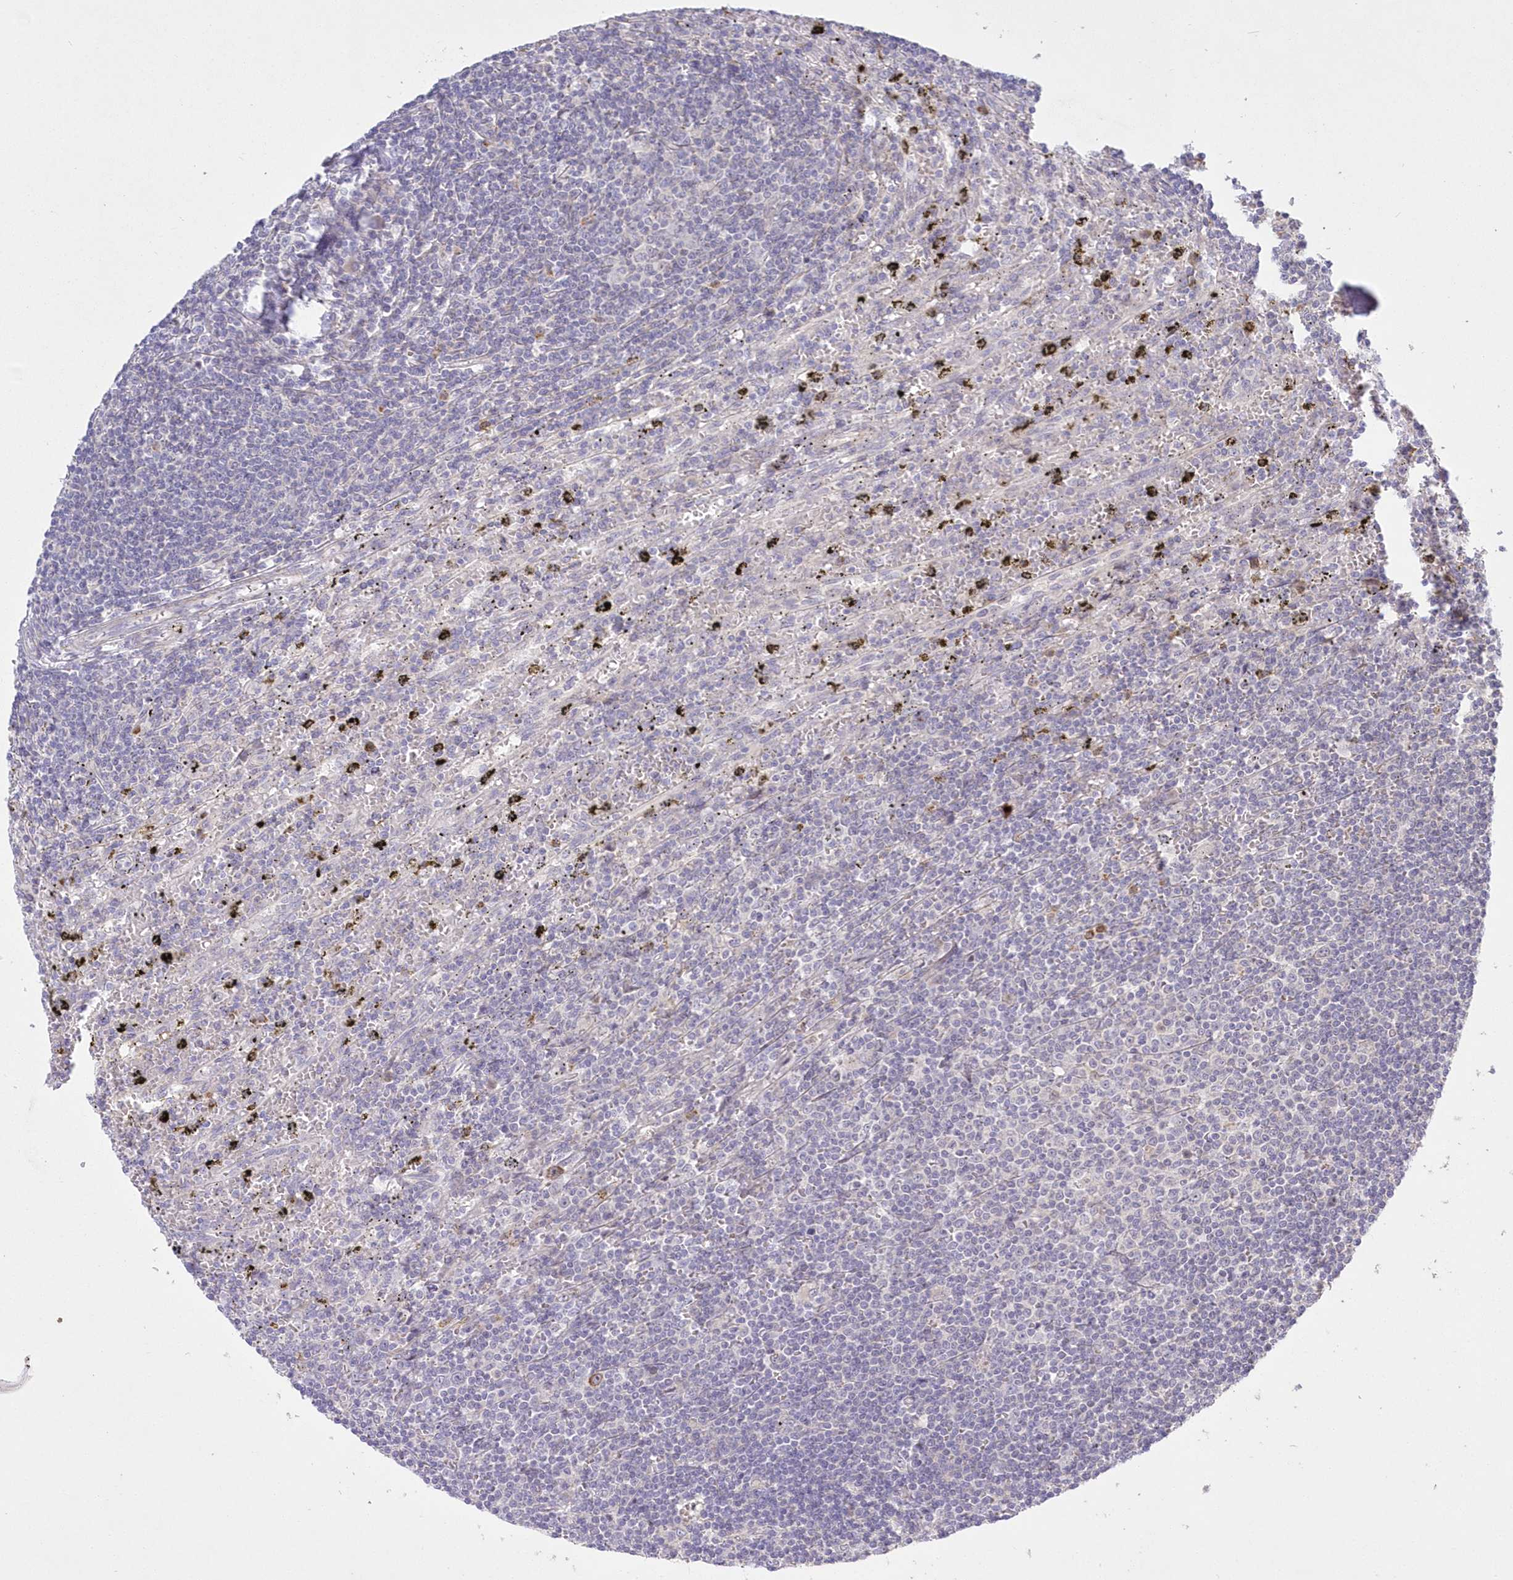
{"staining": {"intensity": "negative", "quantity": "none", "location": "none"}, "tissue": "lymphoma", "cell_type": "Tumor cells", "image_type": "cancer", "snomed": [{"axis": "morphology", "description": "Malignant lymphoma, non-Hodgkin's type, Low grade"}, {"axis": "topography", "description": "Spleen"}], "caption": "Immunohistochemistry (IHC) of lymphoma reveals no staining in tumor cells.", "gene": "WBP1L", "patient": {"sex": "male", "age": 76}}